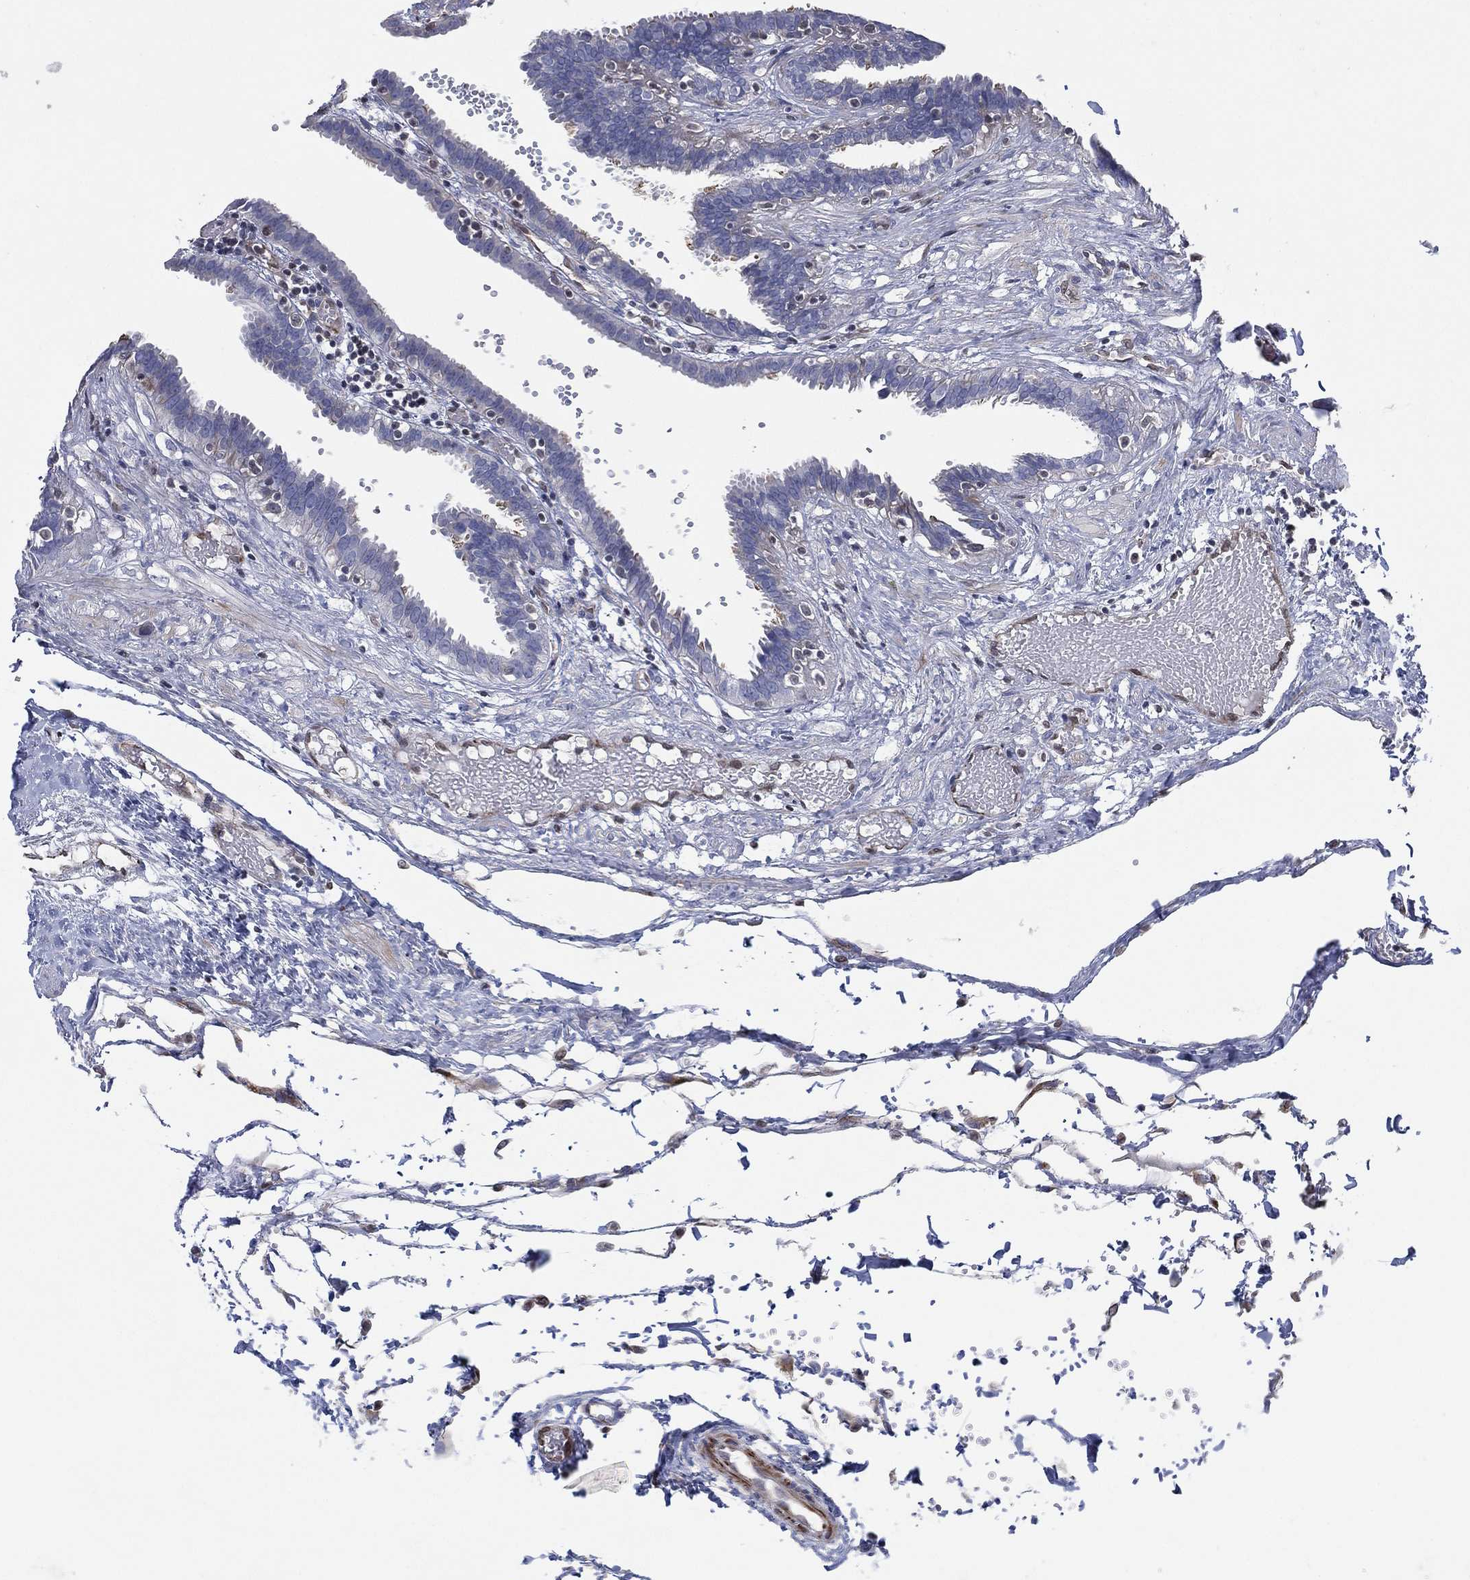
{"staining": {"intensity": "moderate", "quantity": "<25%", "location": "cytoplasmic/membranous"}, "tissue": "fallopian tube", "cell_type": "Glandular cells", "image_type": "normal", "snomed": [{"axis": "morphology", "description": "Normal tissue, NOS"}, {"axis": "topography", "description": "Fallopian tube"}], "caption": "Glandular cells show low levels of moderate cytoplasmic/membranous expression in approximately <25% of cells in normal fallopian tube. The staining was performed using DAB to visualize the protein expression in brown, while the nuclei were stained in blue with hematoxylin (Magnification: 20x).", "gene": "FLI1", "patient": {"sex": "female", "age": 37}}